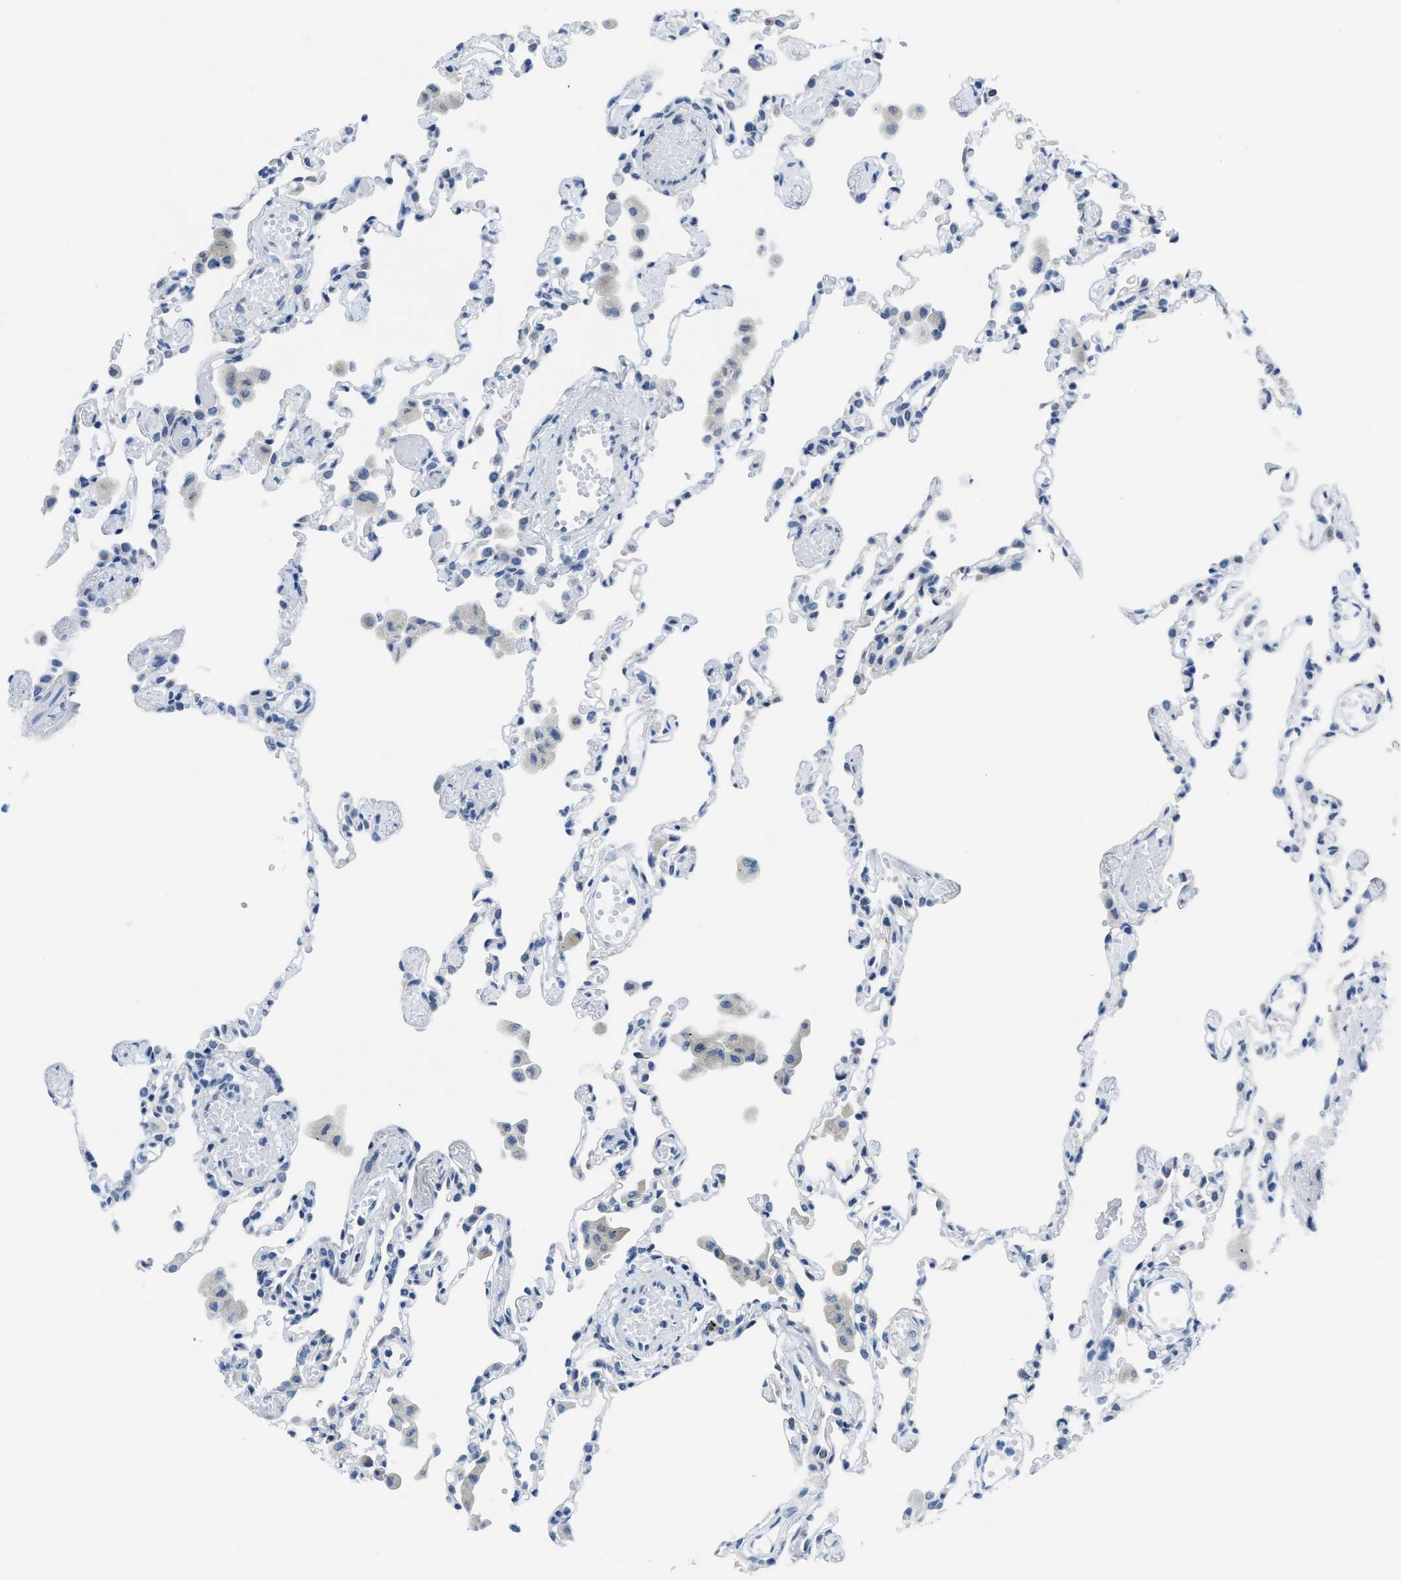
{"staining": {"intensity": "negative", "quantity": "none", "location": "none"}, "tissue": "lung", "cell_type": "Alveolar cells", "image_type": "normal", "snomed": [{"axis": "morphology", "description": "Normal tissue, NOS"}, {"axis": "topography", "description": "Bronchus"}, {"axis": "topography", "description": "Lung"}], "caption": "The photomicrograph shows no significant staining in alveolar cells of lung. The staining is performed using DAB (3,3'-diaminobenzidine) brown chromogen with nuclei counter-stained in using hematoxylin.", "gene": "ASZ1", "patient": {"sex": "female", "age": 49}}